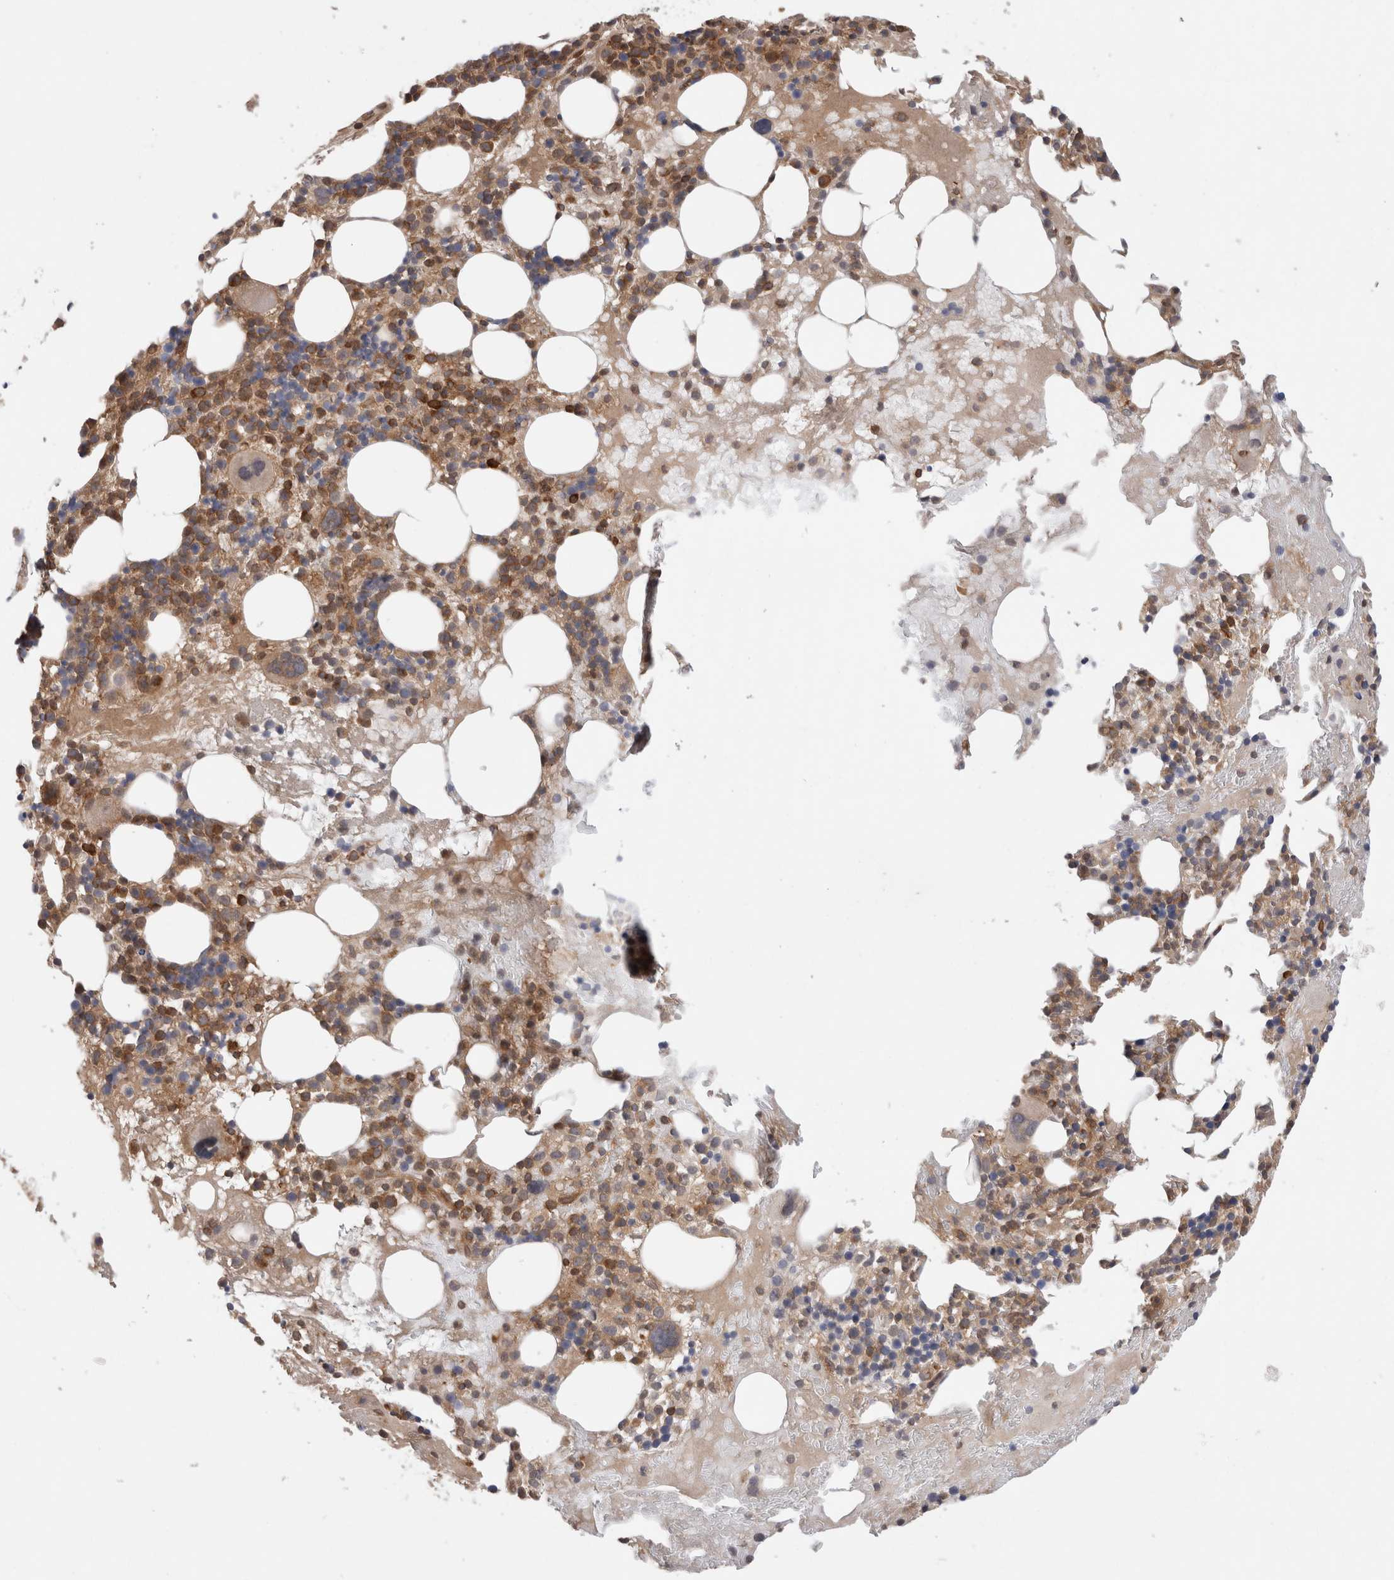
{"staining": {"intensity": "strong", "quantity": "25%-75%", "location": "cytoplasmic/membranous"}, "tissue": "bone marrow", "cell_type": "Hematopoietic cells", "image_type": "normal", "snomed": [{"axis": "morphology", "description": "Normal tissue, NOS"}, {"axis": "morphology", "description": "Inflammation, NOS"}, {"axis": "topography", "description": "Bone marrow"}], "caption": "Protein expression analysis of normal human bone marrow reveals strong cytoplasmic/membranous staining in about 25%-75% of hematopoietic cells.", "gene": "NFKB1", "patient": {"sex": "female", "age": 77}}